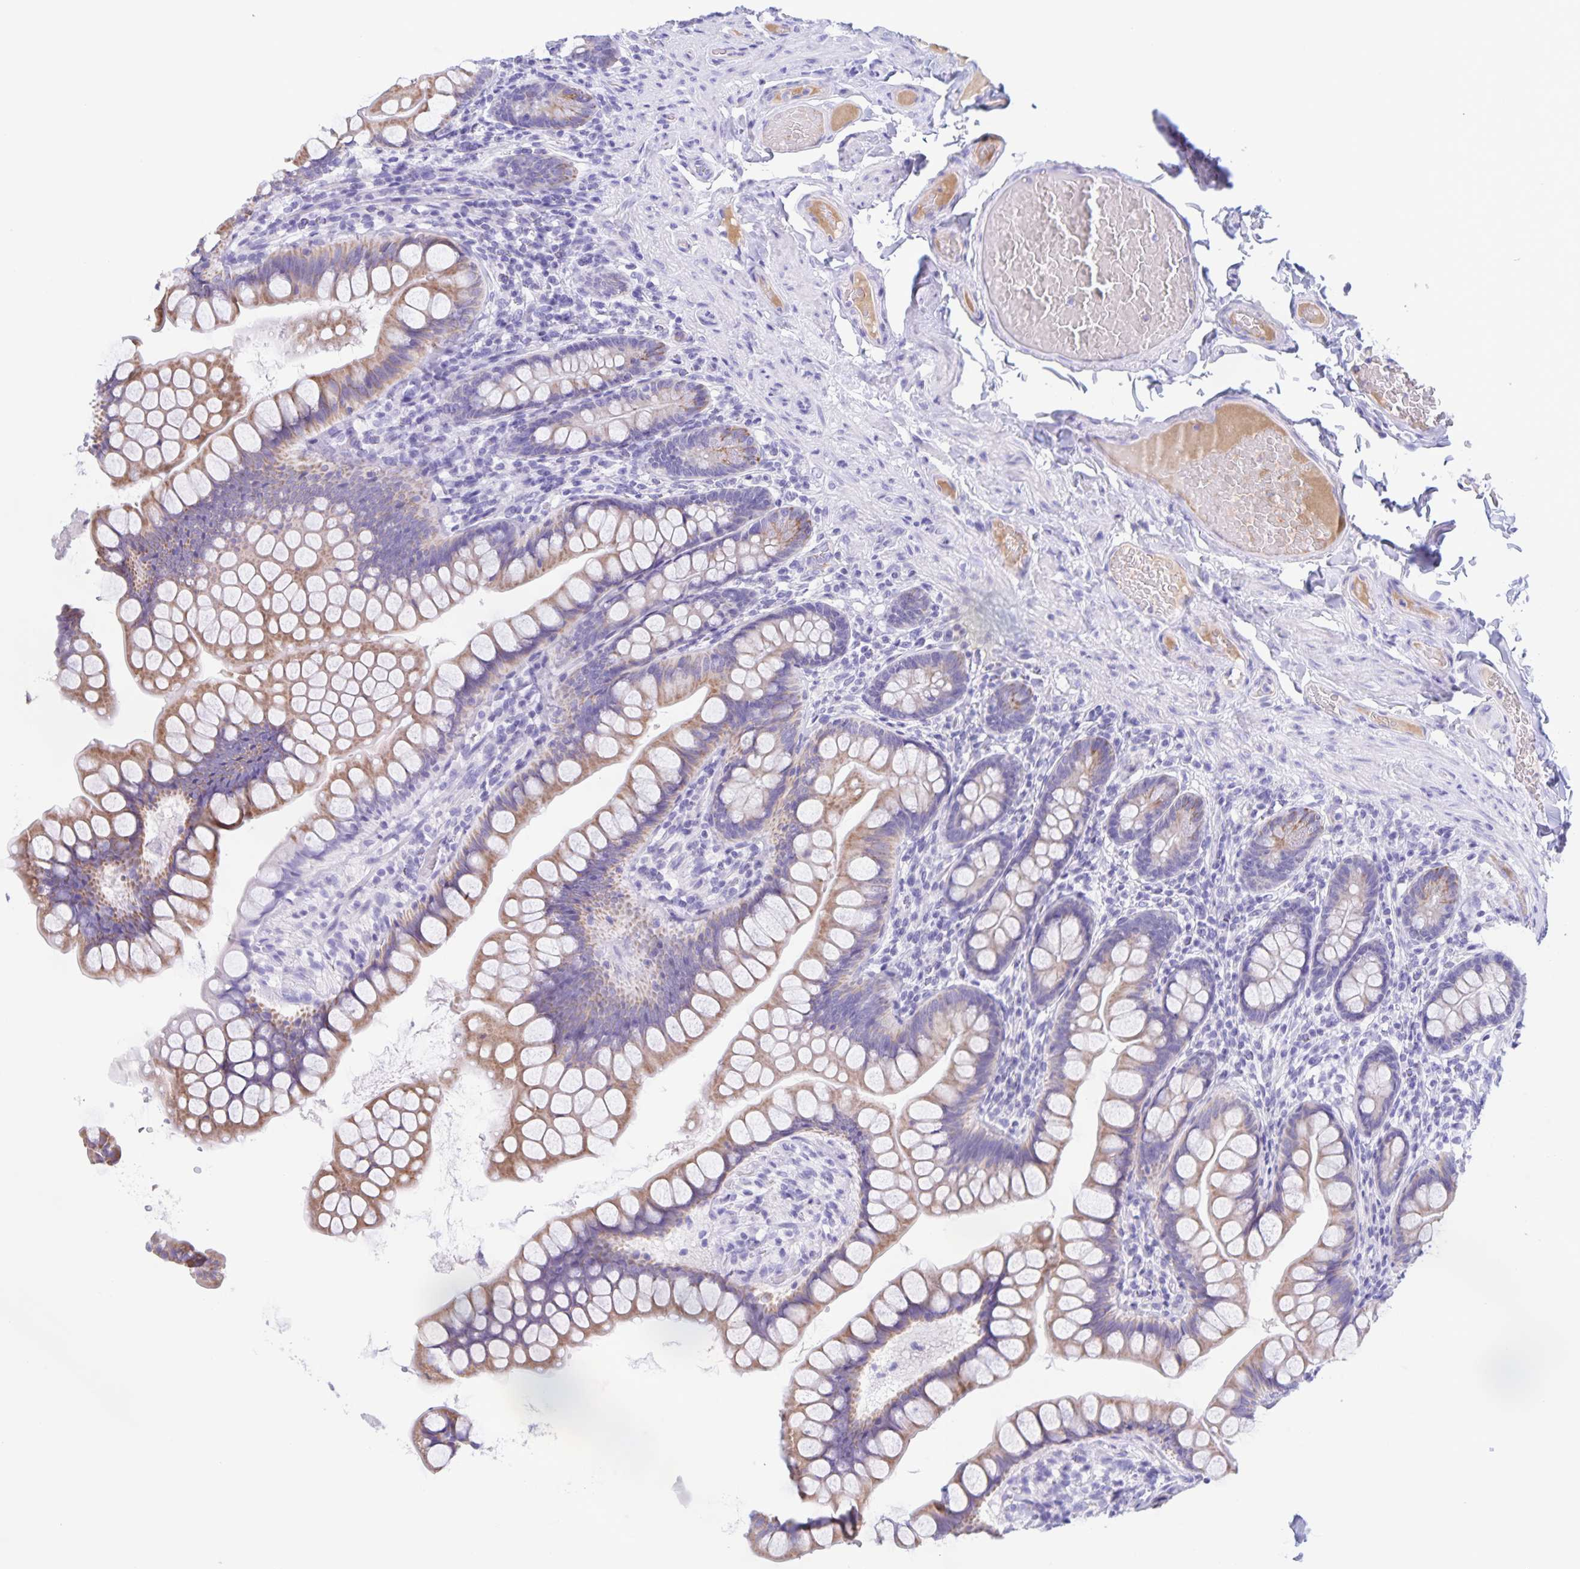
{"staining": {"intensity": "weak", "quantity": "25%-75%", "location": "cytoplasmic/membranous"}, "tissue": "small intestine", "cell_type": "Glandular cells", "image_type": "normal", "snomed": [{"axis": "morphology", "description": "Normal tissue, NOS"}, {"axis": "topography", "description": "Small intestine"}], "caption": "This is an image of immunohistochemistry staining of benign small intestine, which shows weak staining in the cytoplasmic/membranous of glandular cells.", "gene": "CATSPER4", "patient": {"sex": "male", "age": 70}}